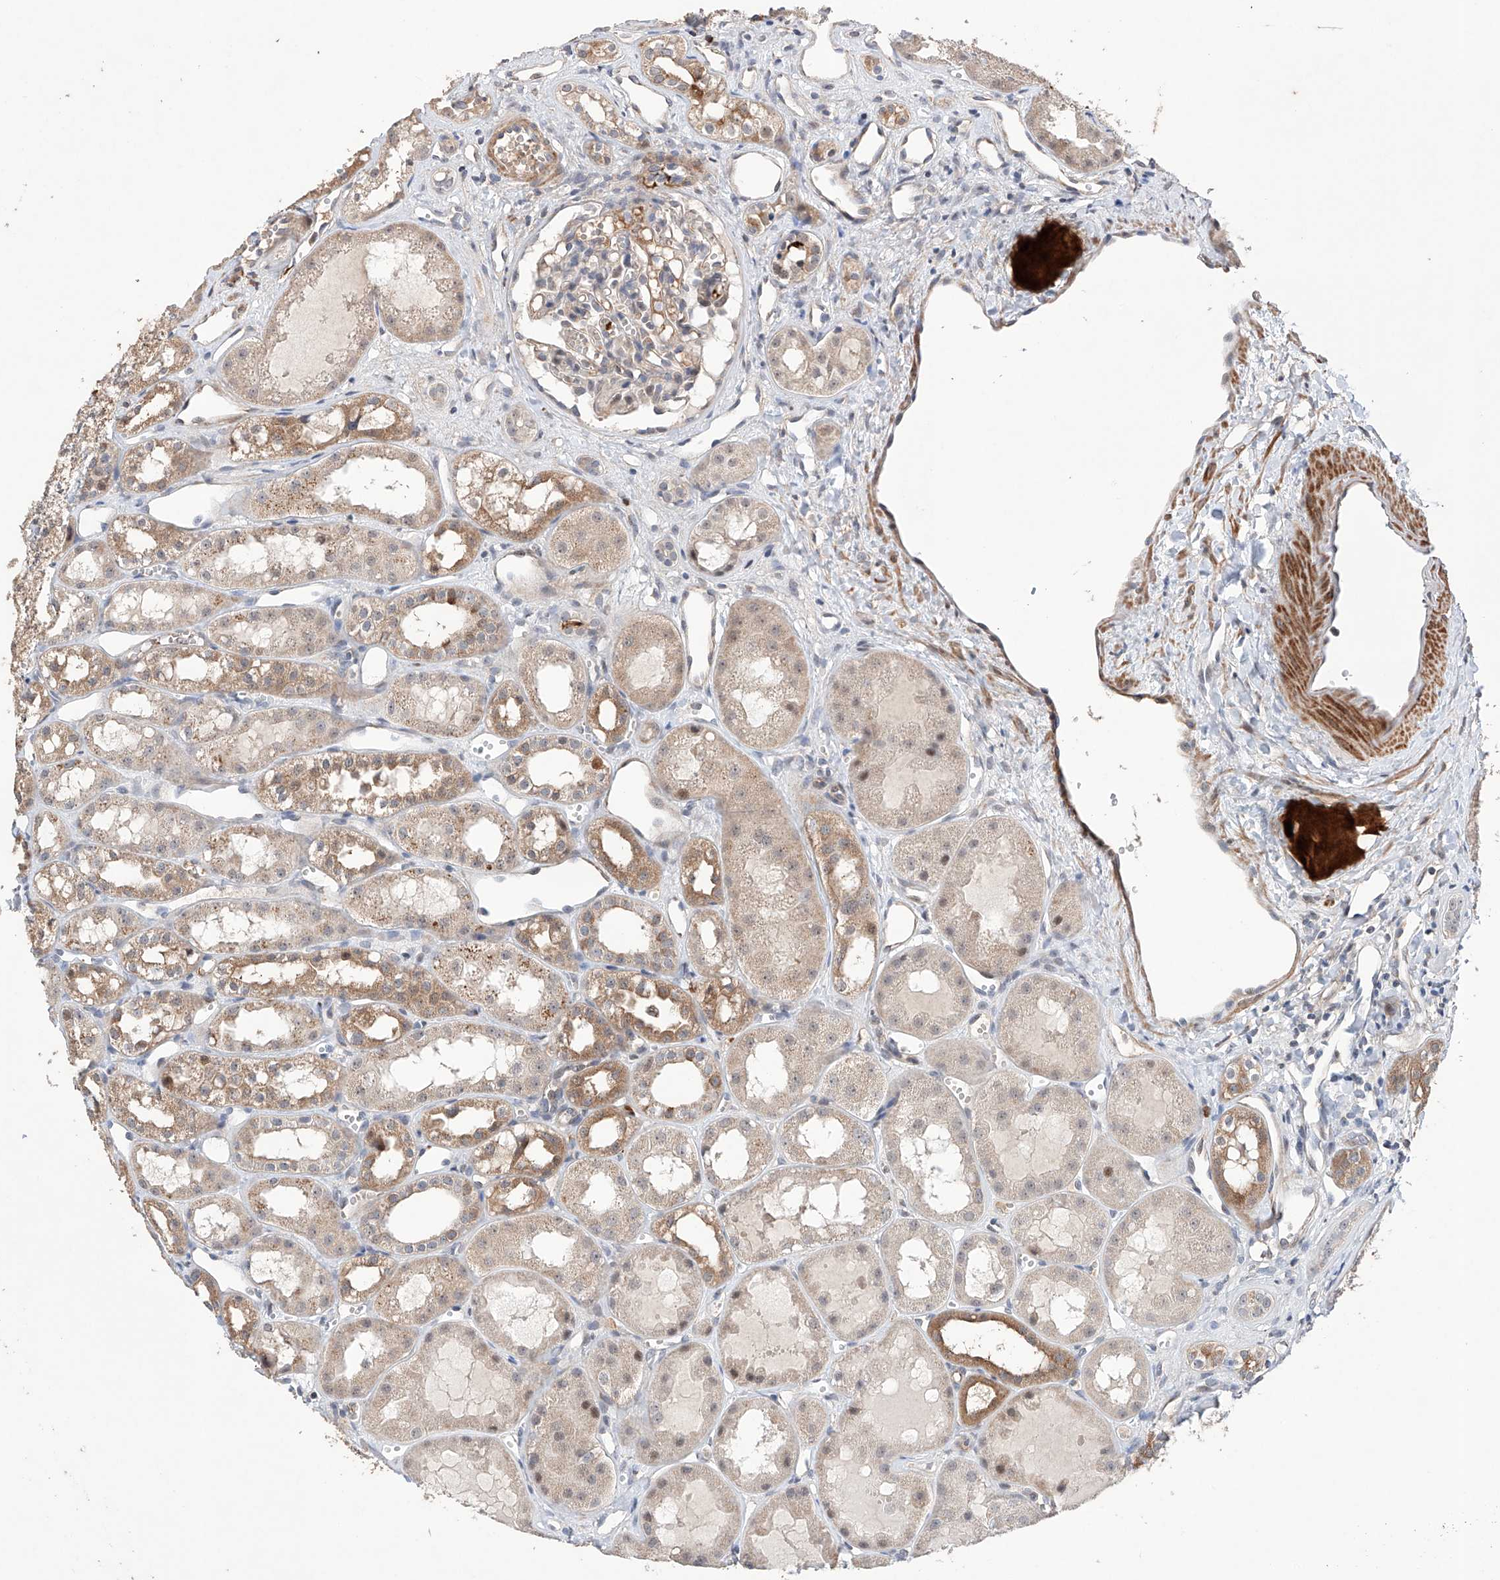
{"staining": {"intensity": "weak", "quantity": "<25%", "location": "cytoplasmic/membranous"}, "tissue": "kidney", "cell_type": "Cells in glomeruli", "image_type": "normal", "snomed": [{"axis": "morphology", "description": "Normal tissue, NOS"}, {"axis": "topography", "description": "Kidney"}], "caption": "IHC micrograph of benign kidney: kidney stained with DAB (3,3'-diaminobenzidine) displays no significant protein expression in cells in glomeruli.", "gene": "AFG1L", "patient": {"sex": "male", "age": 16}}